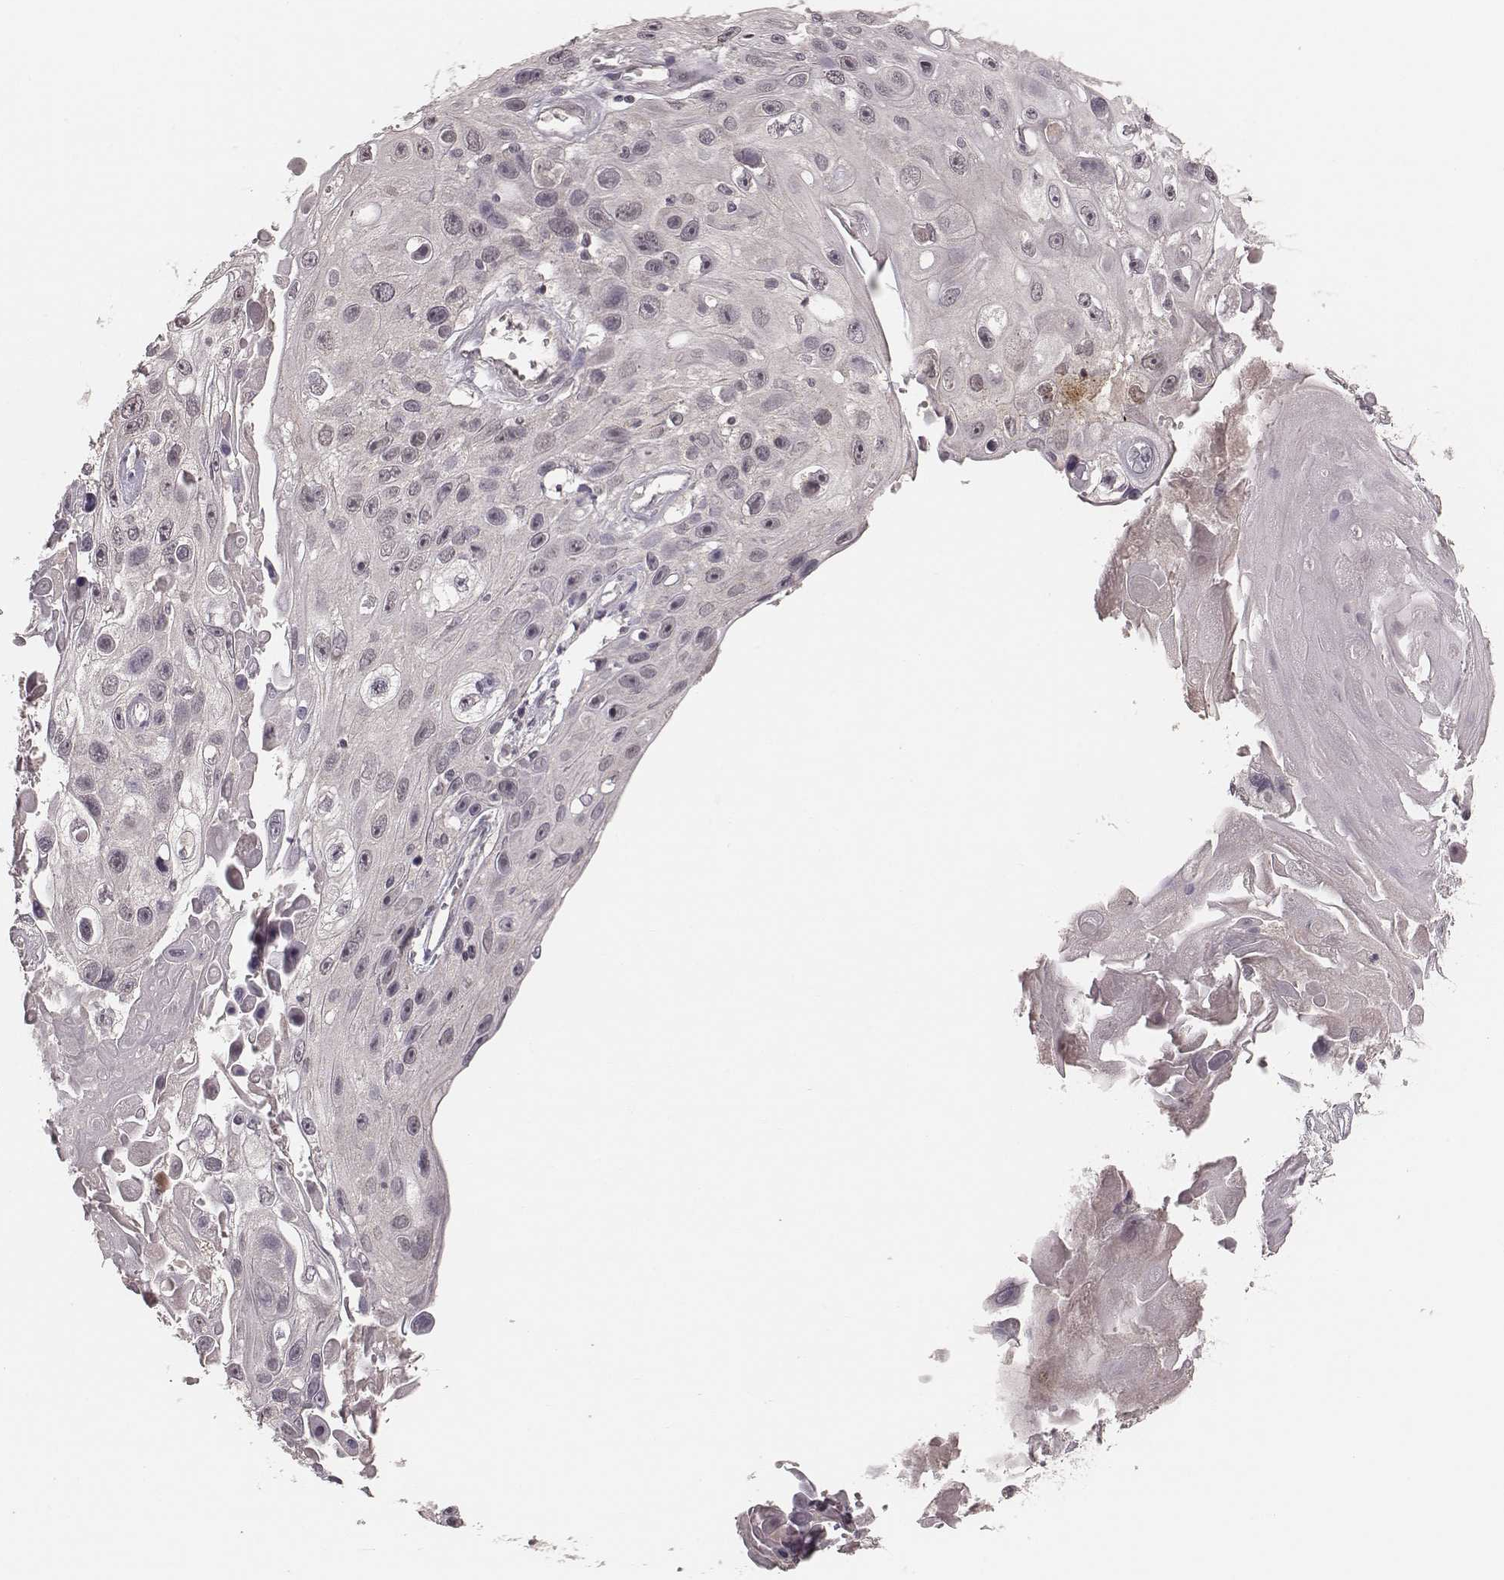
{"staining": {"intensity": "negative", "quantity": "none", "location": "none"}, "tissue": "skin cancer", "cell_type": "Tumor cells", "image_type": "cancer", "snomed": [{"axis": "morphology", "description": "Squamous cell carcinoma, NOS"}, {"axis": "topography", "description": "Skin"}], "caption": "An immunohistochemistry (IHC) image of squamous cell carcinoma (skin) is shown. There is no staining in tumor cells of squamous cell carcinoma (skin). (Stains: DAB immunohistochemistry with hematoxylin counter stain, Microscopy: brightfield microscopy at high magnification).", "gene": "LY6K", "patient": {"sex": "male", "age": 82}}